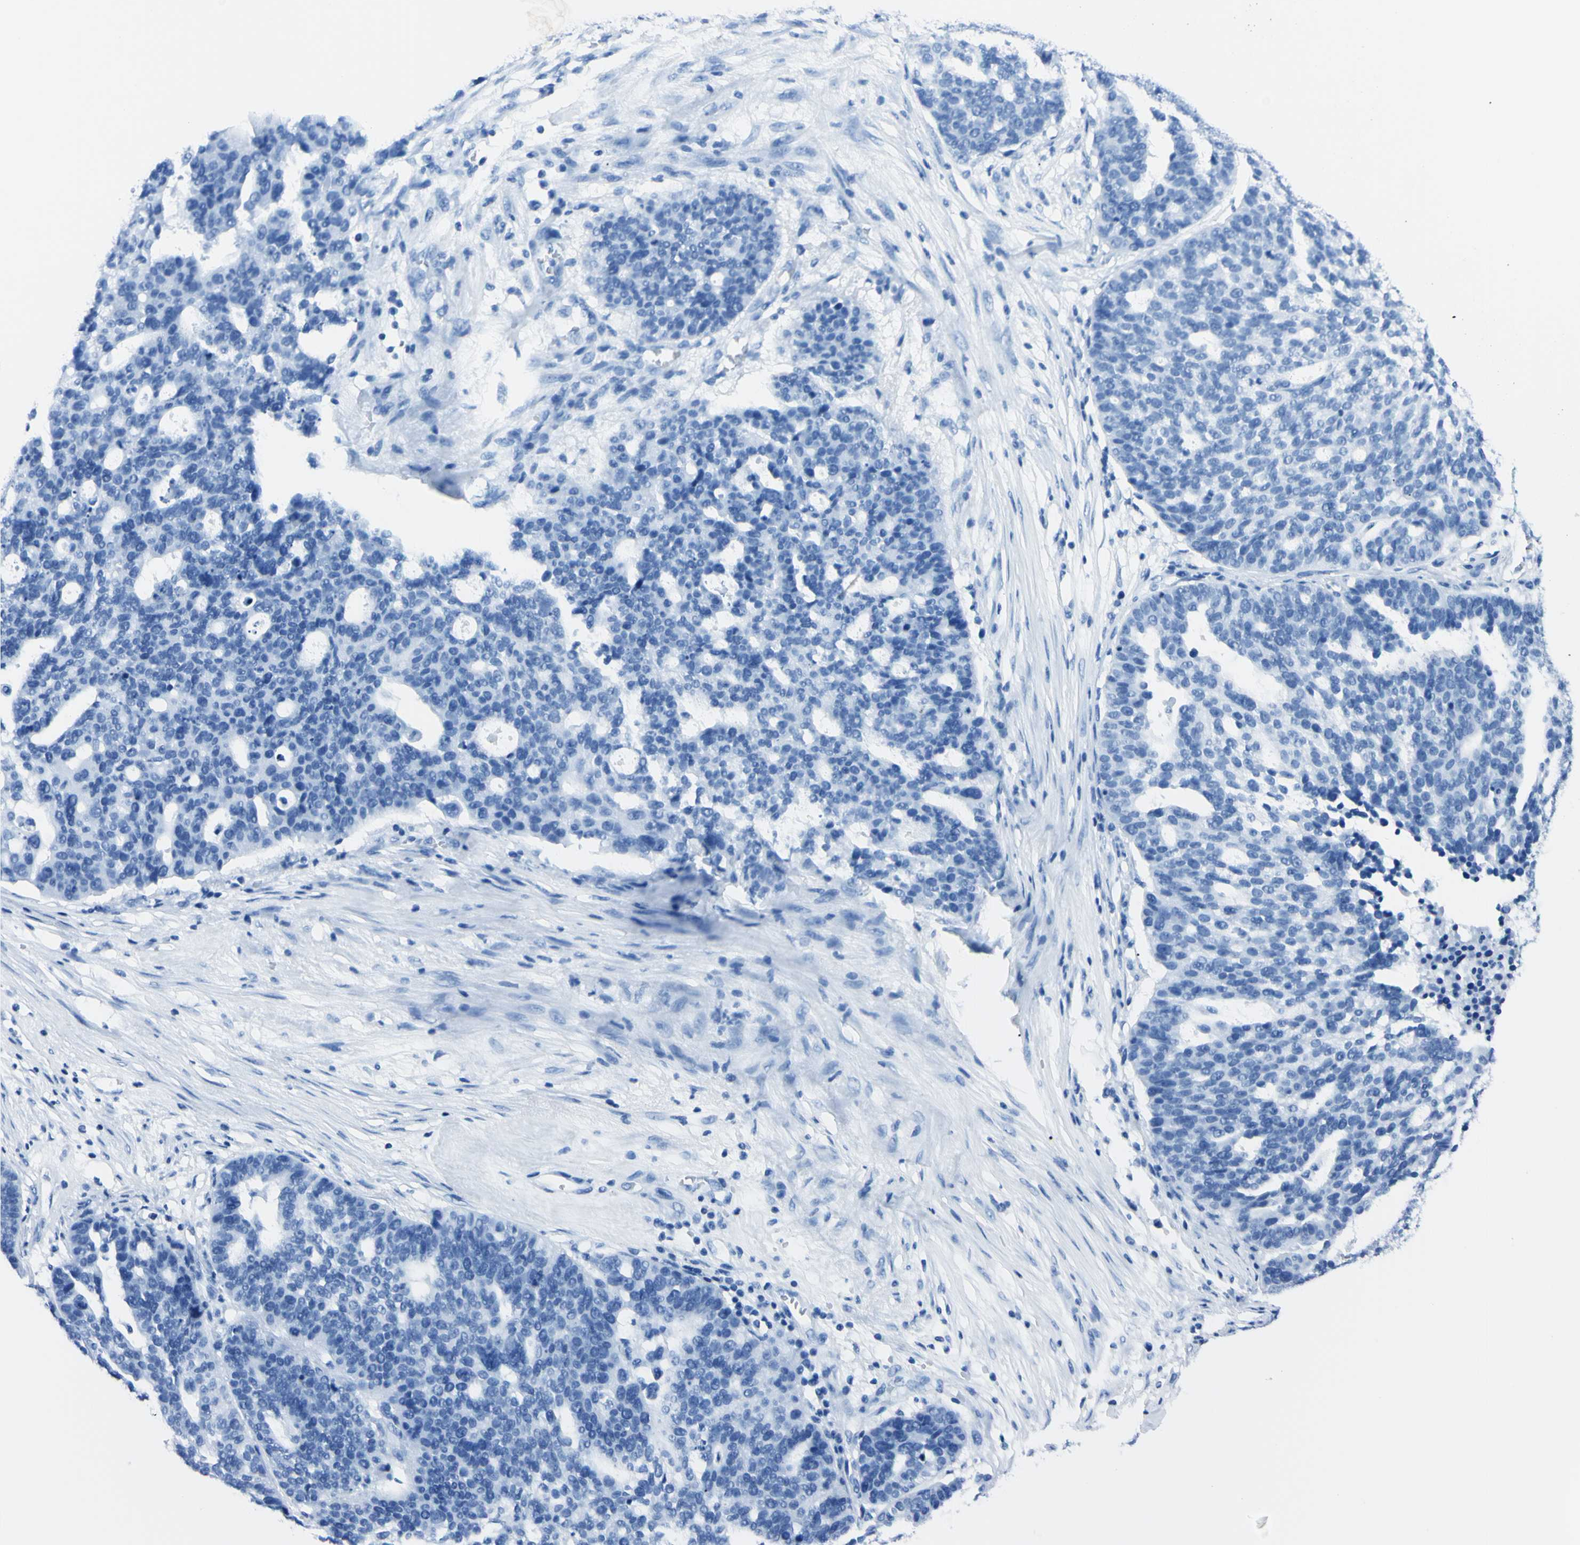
{"staining": {"intensity": "negative", "quantity": "none", "location": "none"}, "tissue": "ovarian cancer", "cell_type": "Tumor cells", "image_type": "cancer", "snomed": [{"axis": "morphology", "description": "Cystadenocarcinoma, serous, NOS"}, {"axis": "topography", "description": "Ovary"}], "caption": "Ovarian cancer (serous cystadenocarcinoma) stained for a protein using immunohistochemistry shows no positivity tumor cells.", "gene": "FOLH1", "patient": {"sex": "female", "age": 59}}